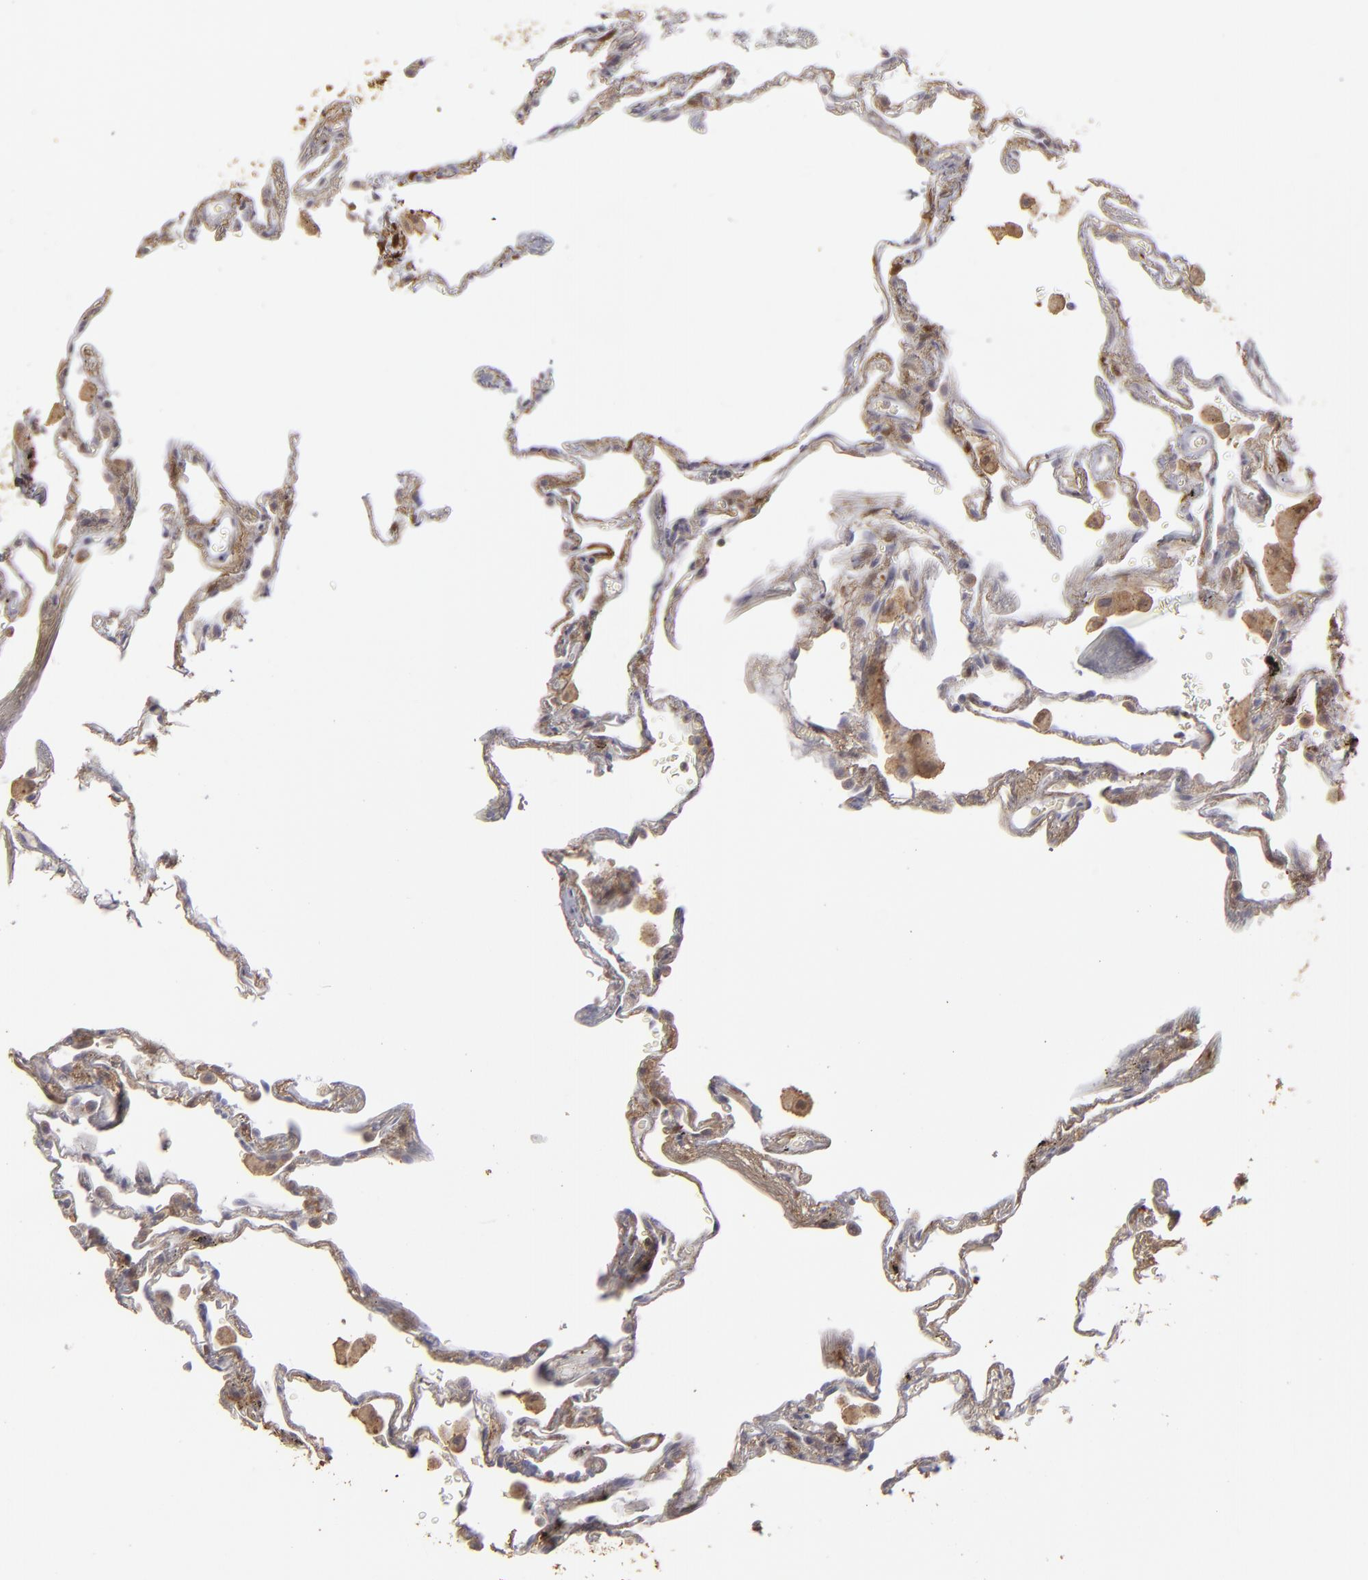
{"staining": {"intensity": "weak", "quantity": "25%-75%", "location": "cytoplasmic/membranous"}, "tissue": "lung", "cell_type": "Alveolar cells", "image_type": "normal", "snomed": [{"axis": "morphology", "description": "Normal tissue, NOS"}, {"axis": "morphology", "description": "Inflammation, NOS"}, {"axis": "topography", "description": "Lung"}], "caption": "Alveolar cells demonstrate weak cytoplasmic/membranous staining in about 25%-75% of cells in normal lung. (brown staining indicates protein expression, while blue staining denotes nuclei).", "gene": "SEMA3G", "patient": {"sex": "male", "age": 69}}